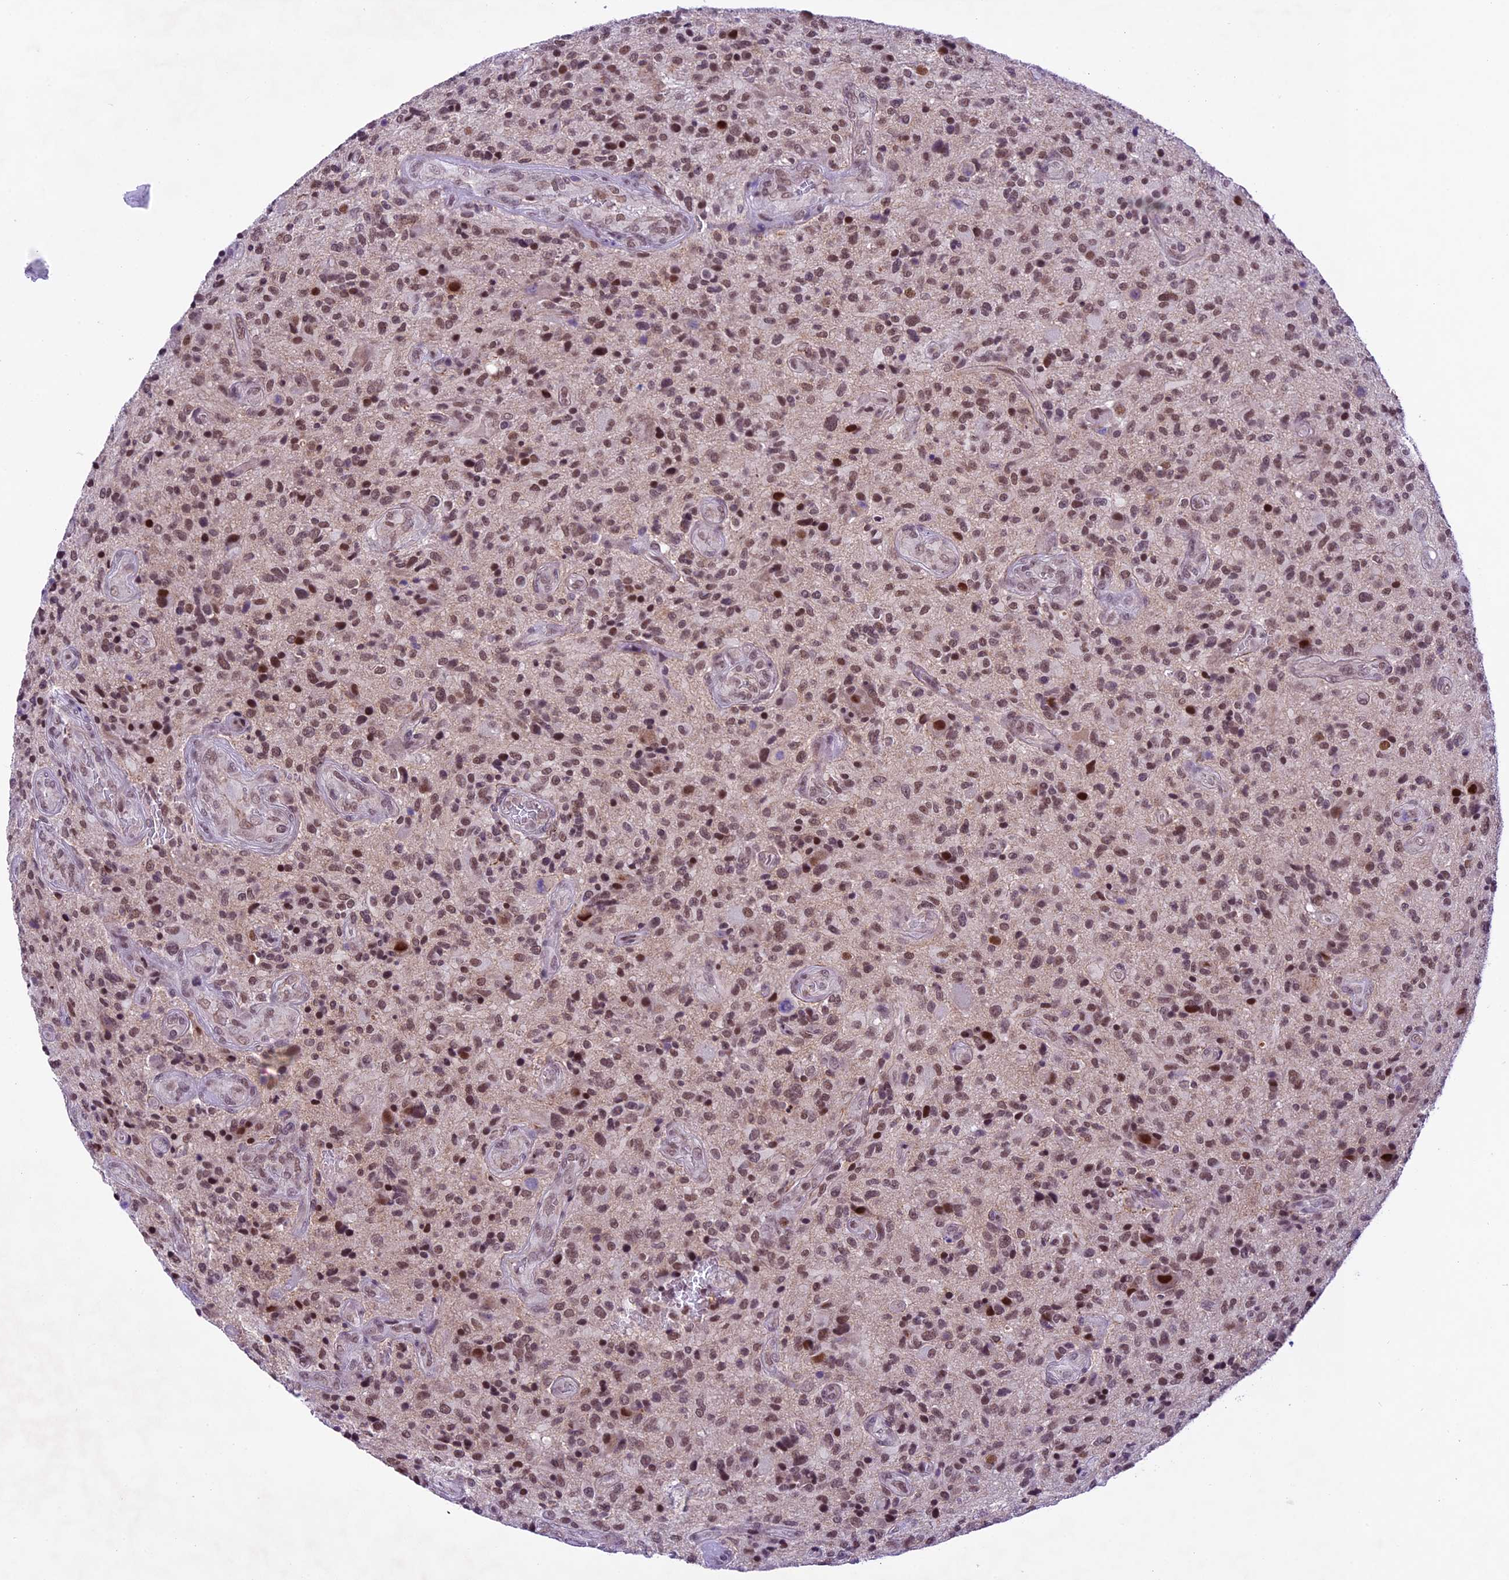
{"staining": {"intensity": "moderate", "quantity": ">75%", "location": "nuclear"}, "tissue": "glioma", "cell_type": "Tumor cells", "image_type": "cancer", "snomed": [{"axis": "morphology", "description": "Glioma, malignant, High grade"}, {"axis": "topography", "description": "Brain"}], "caption": "Immunohistochemical staining of human high-grade glioma (malignant) demonstrates medium levels of moderate nuclear protein positivity in approximately >75% of tumor cells. (brown staining indicates protein expression, while blue staining denotes nuclei).", "gene": "SHKBP1", "patient": {"sex": "male", "age": 47}}